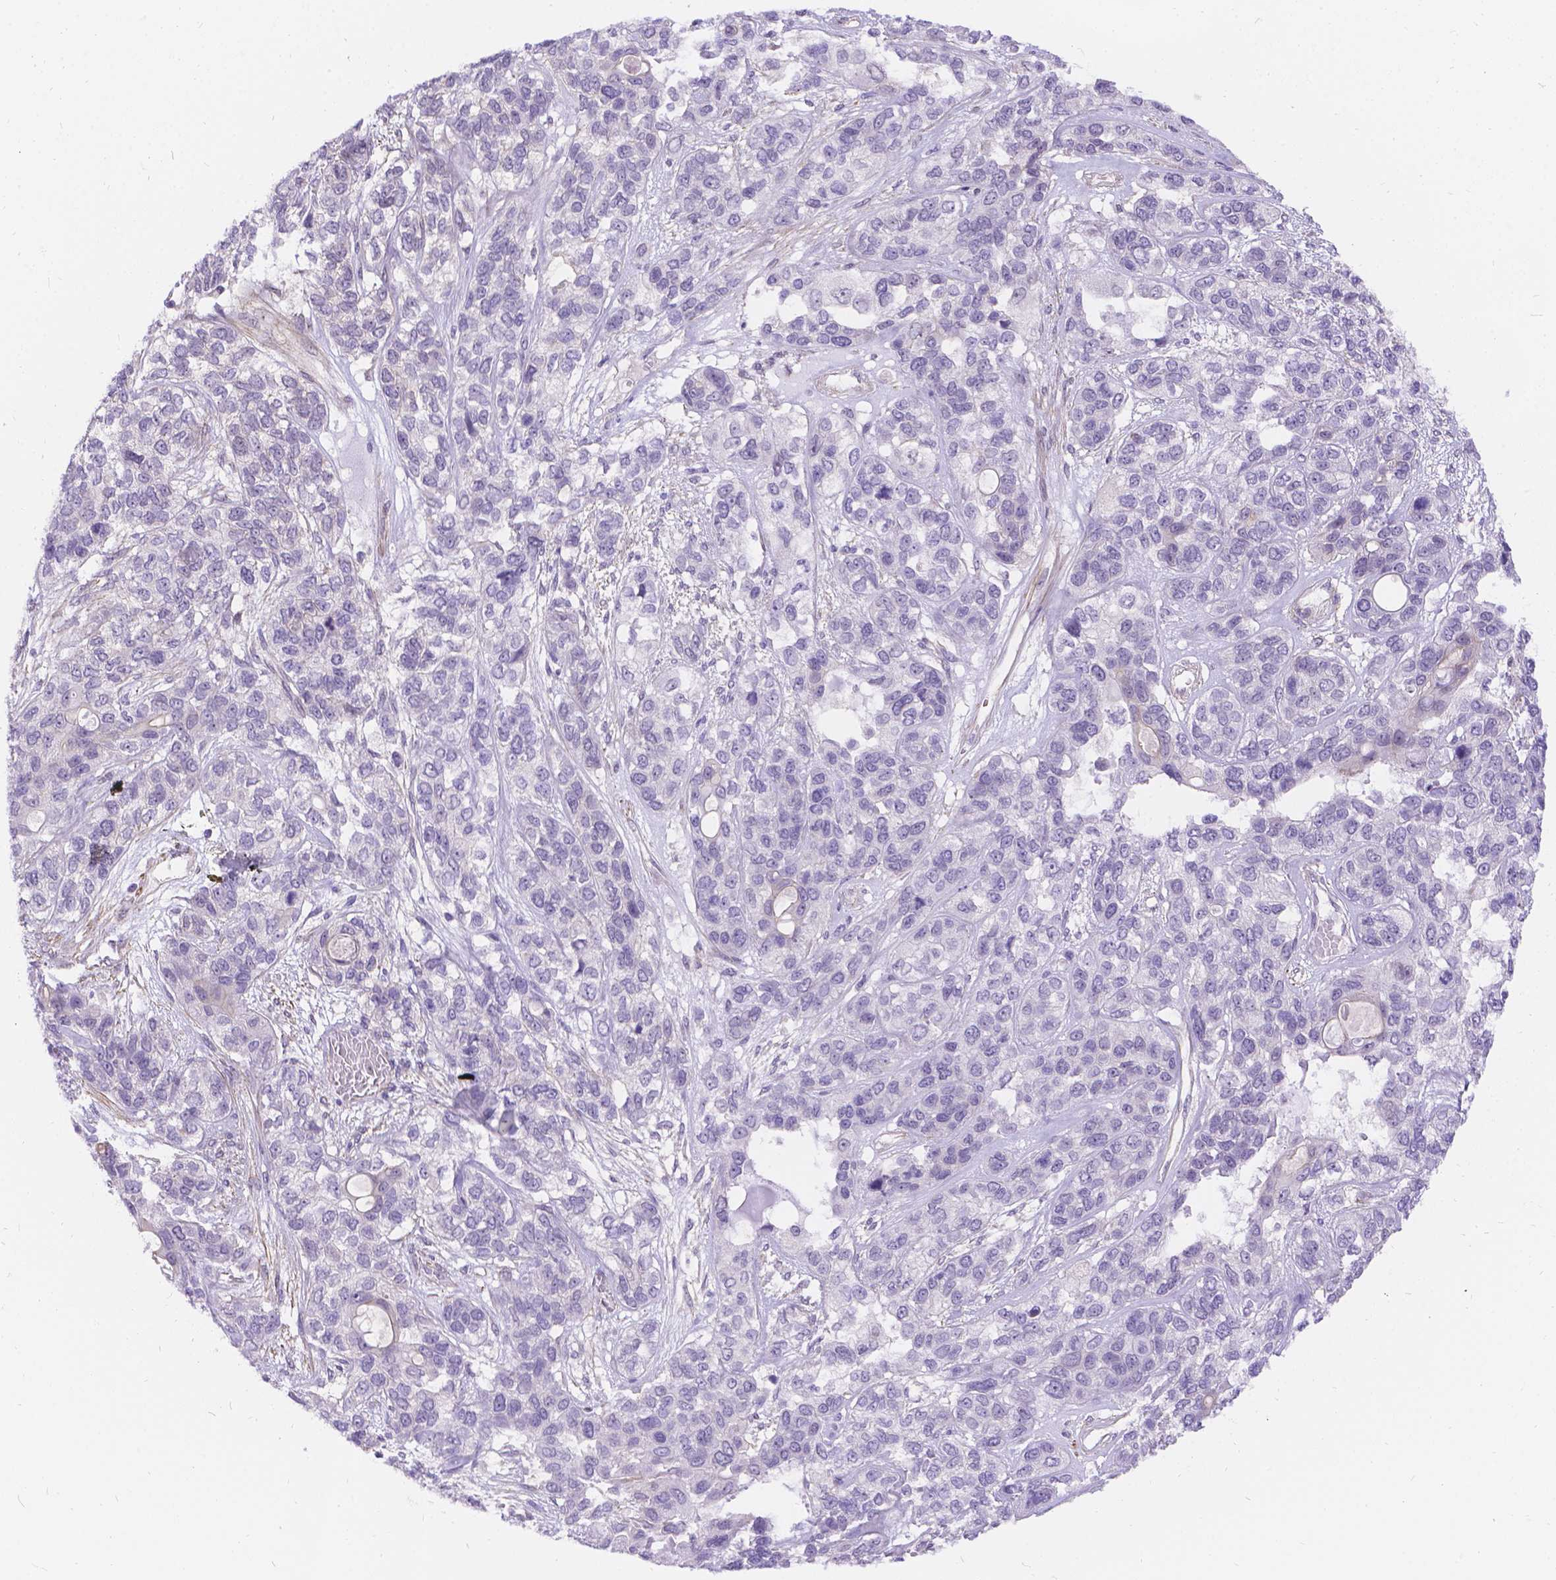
{"staining": {"intensity": "negative", "quantity": "none", "location": "none"}, "tissue": "lung cancer", "cell_type": "Tumor cells", "image_type": "cancer", "snomed": [{"axis": "morphology", "description": "Squamous cell carcinoma, NOS"}, {"axis": "topography", "description": "Lung"}], "caption": "This image is of lung cancer (squamous cell carcinoma) stained with IHC to label a protein in brown with the nuclei are counter-stained blue. There is no expression in tumor cells.", "gene": "PALS1", "patient": {"sex": "female", "age": 70}}